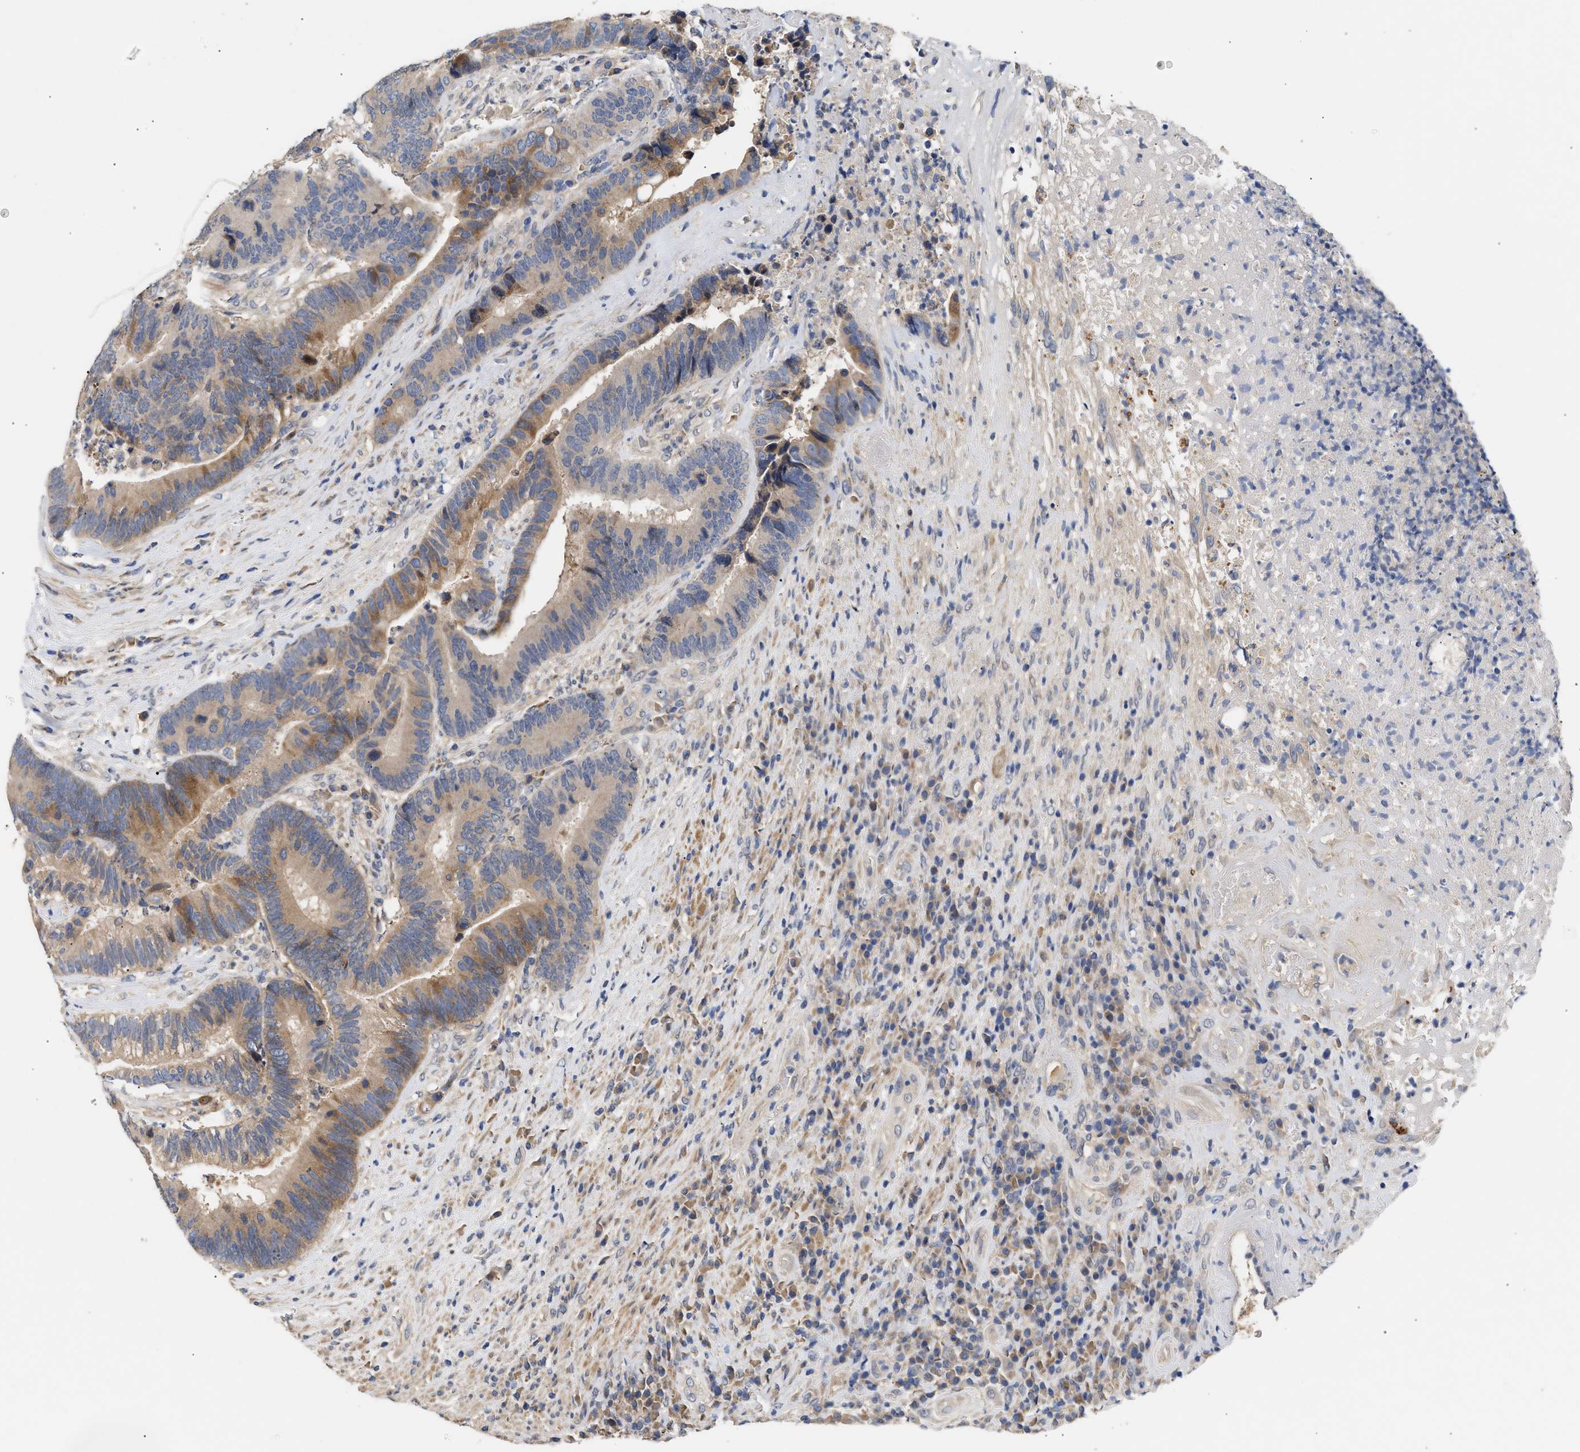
{"staining": {"intensity": "moderate", "quantity": "<25%", "location": "cytoplasmic/membranous"}, "tissue": "colorectal cancer", "cell_type": "Tumor cells", "image_type": "cancer", "snomed": [{"axis": "morphology", "description": "Adenocarcinoma, NOS"}, {"axis": "topography", "description": "Rectum"}], "caption": "Brown immunohistochemical staining in human adenocarcinoma (colorectal) demonstrates moderate cytoplasmic/membranous positivity in approximately <25% of tumor cells. (Stains: DAB in brown, nuclei in blue, Microscopy: brightfield microscopy at high magnification).", "gene": "KASH5", "patient": {"sex": "female", "age": 89}}